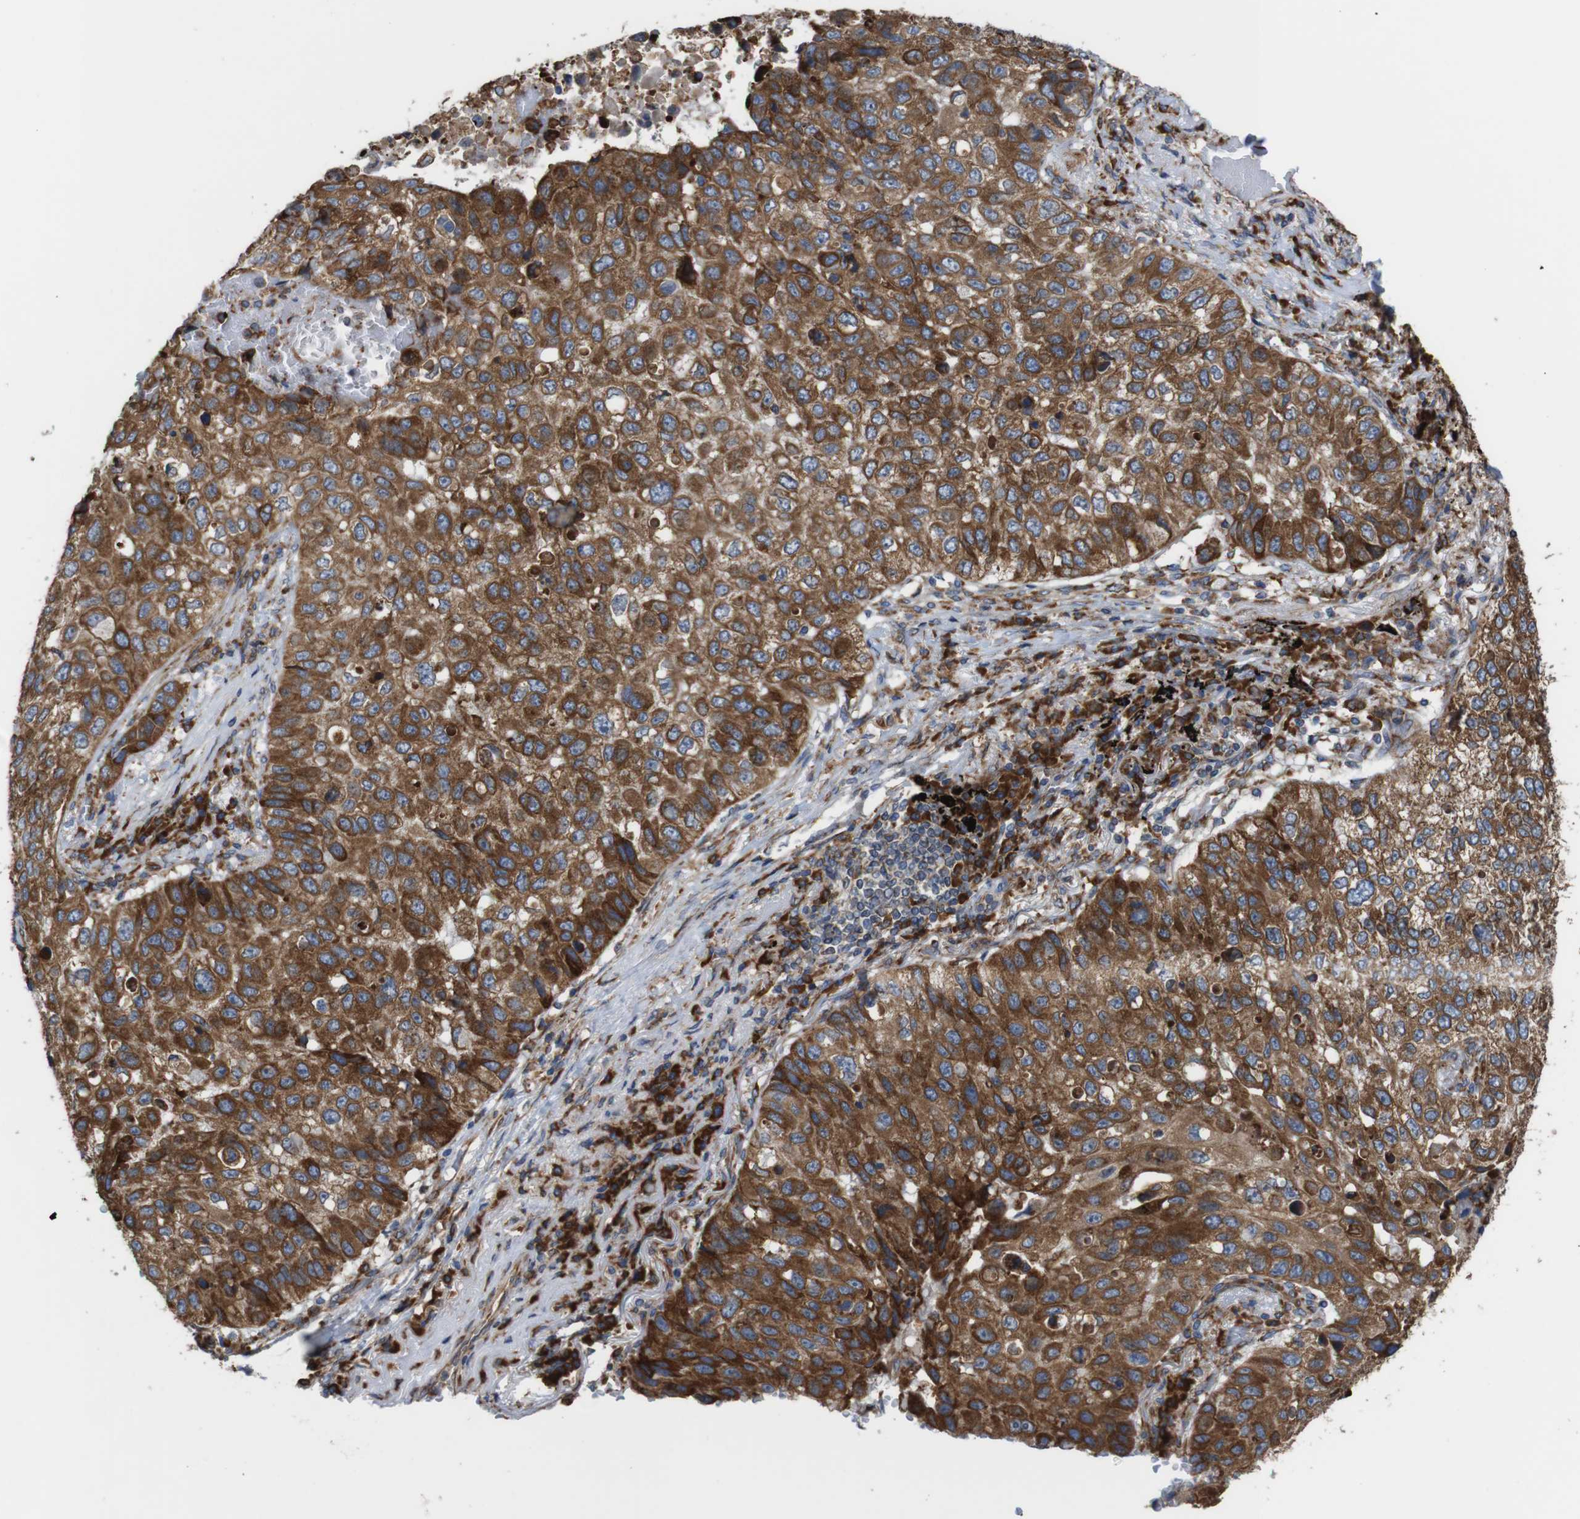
{"staining": {"intensity": "moderate", "quantity": ">75%", "location": "cytoplasmic/membranous"}, "tissue": "lung cancer", "cell_type": "Tumor cells", "image_type": "cancer", "snomed": [{"axis": "morphology", "description": "Squamous cell carcinoma, NOS"}, {"axis": "topography", "description": "Lung"}], "caption": "A high-resolution photomicrograph shows immunohistochemistry staining of squamous cell carcinoma (lung), which exhibits moderate cytoplasmic/membranous positivity in about >75% of tumor cells.", "gene": "UGGT1", "patient": {"sex": "male", "age": 57}}